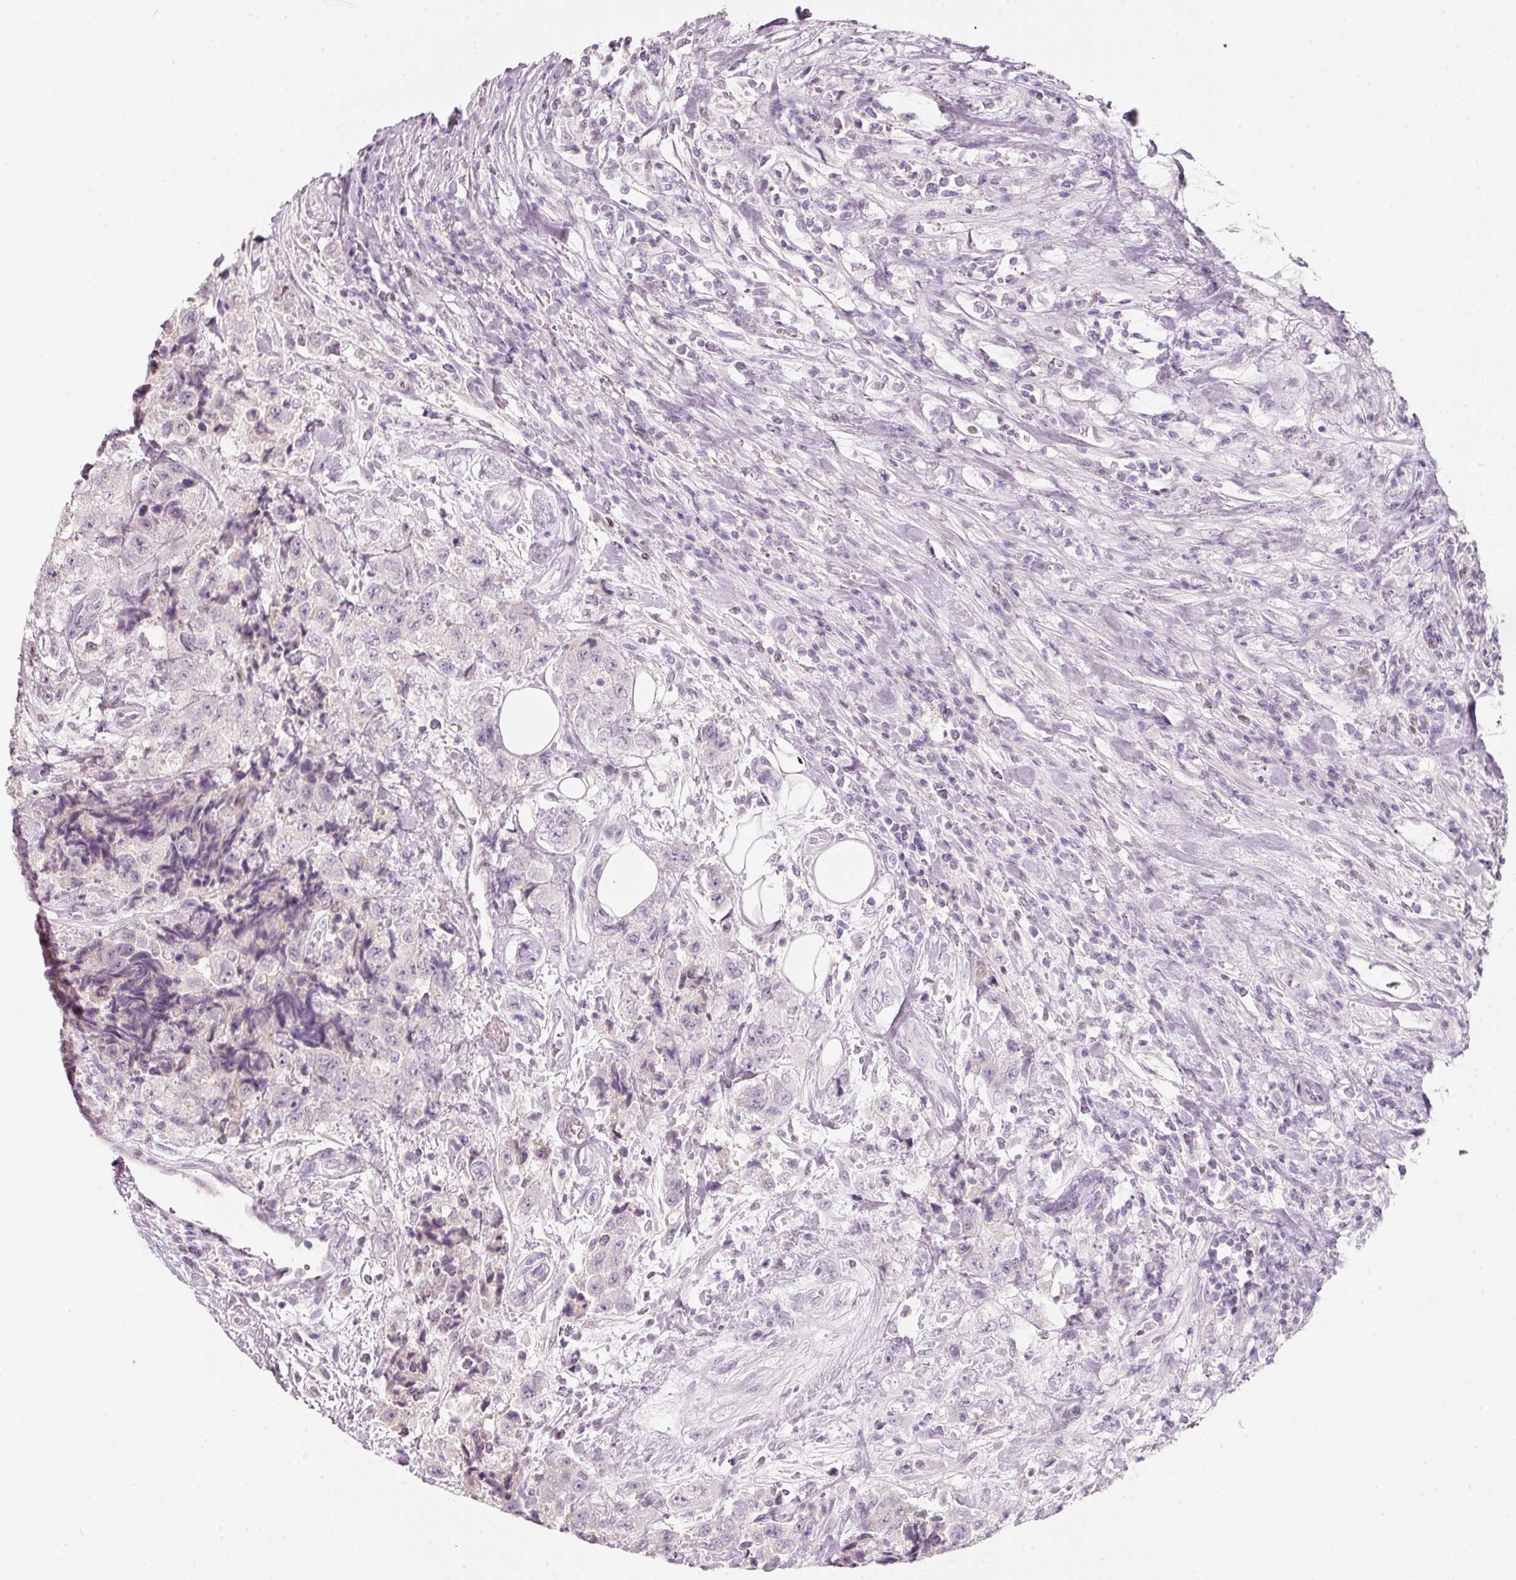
{"staining": {"intensity": "negative", "quantity": "none", "location": "none"}, "tissue": "urothelial cancer", "cell_type": "Tumor cells", "image_type": "cancer", "snomed": [{"axis": "morphology", "description": "Urothelial carcinoma, High grade"}, {"axis": "topography", "description": "Urinary bladder"}], "caption": "DAB immunohistochemical staining of human urothelial cancer demonstrates no significant positivity in tumor cells.", "gene": "ENSG00000206549", "patient": {"sex": "female", "age": 78}}